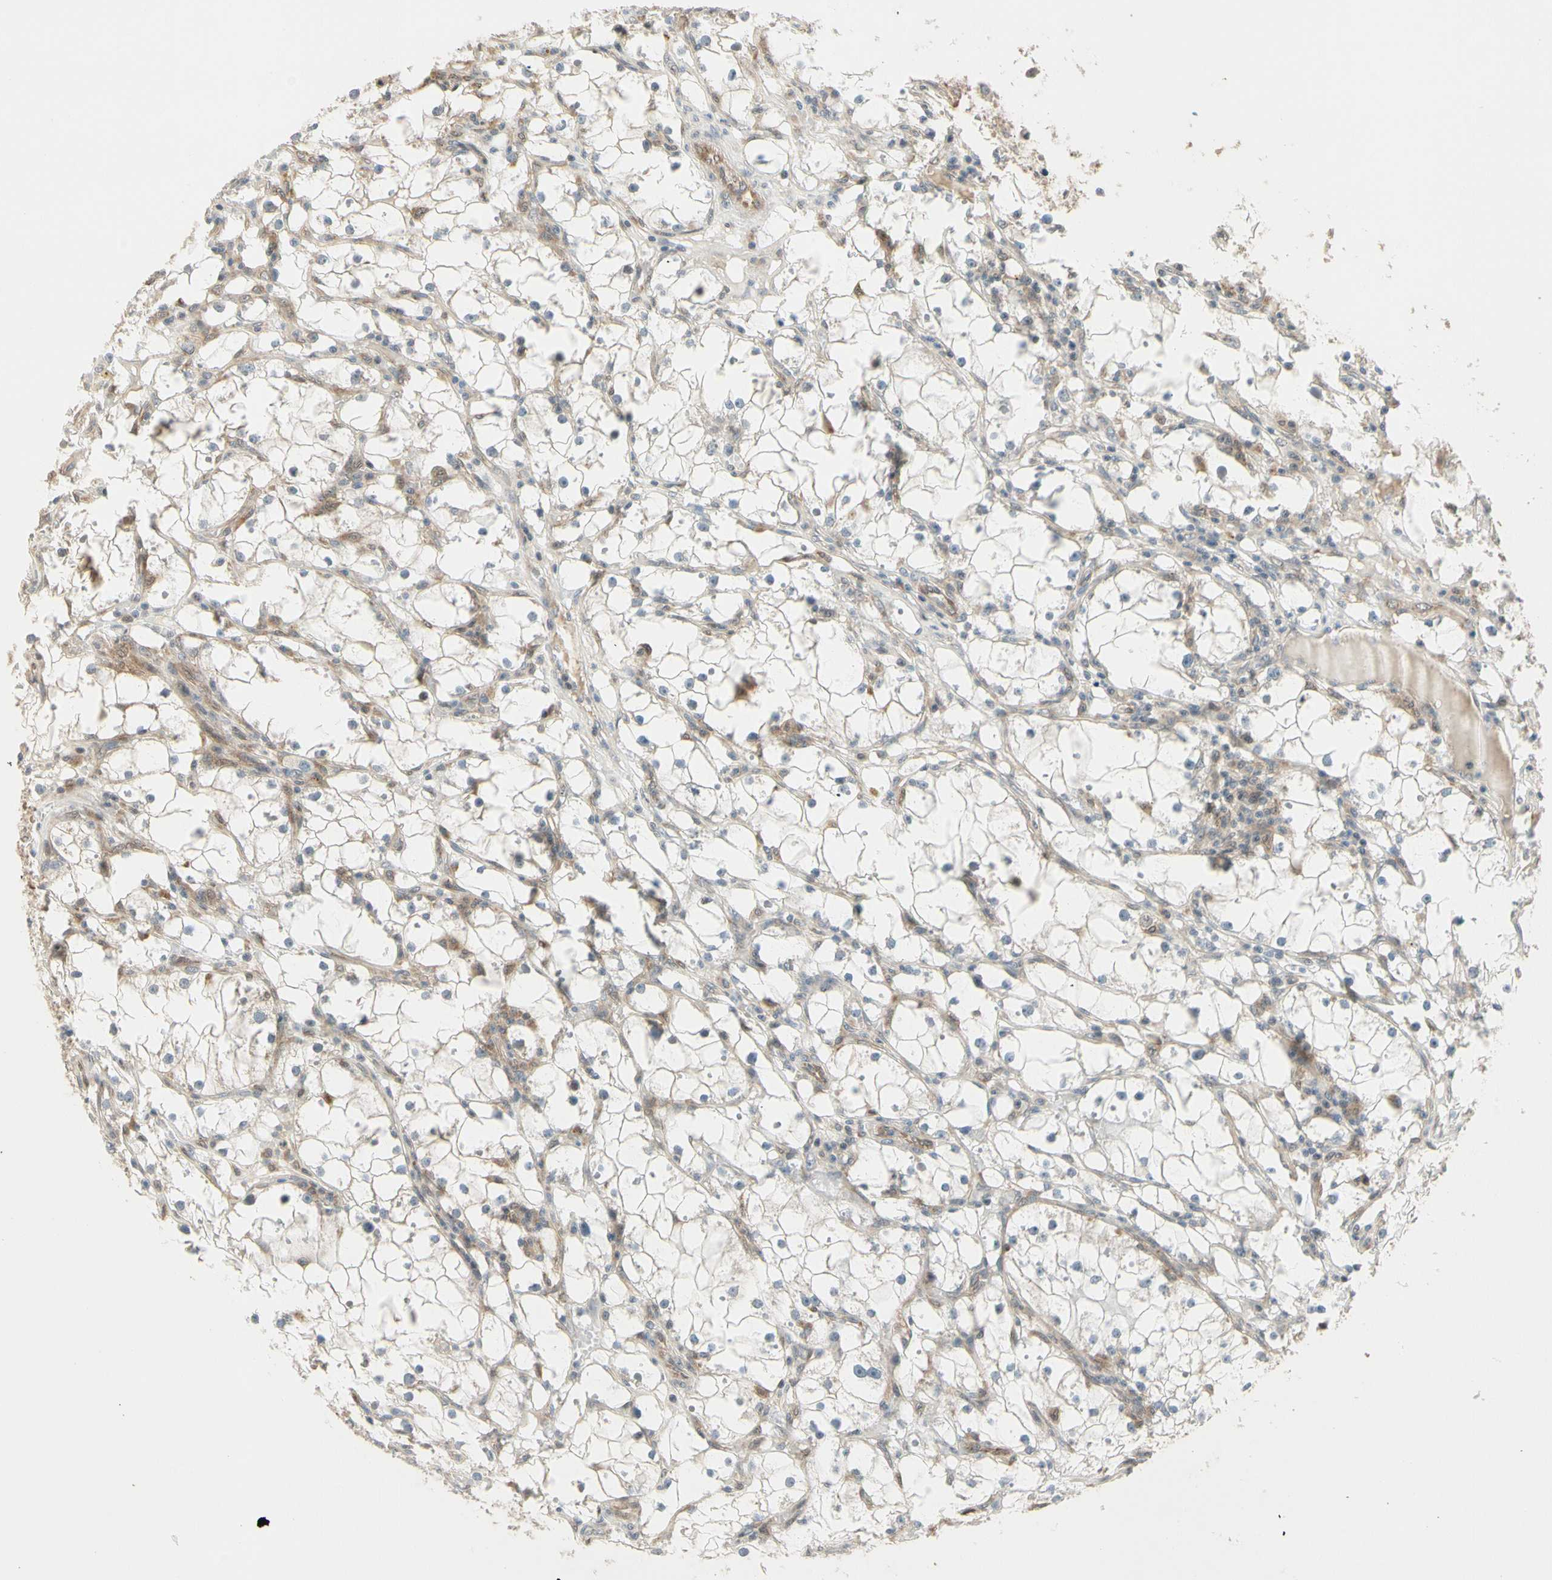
{"staining": {"intensity": "negative", "quantity": "none", "location": "none"}, "tissue": "renal cancer", "cell_type": "Tumor cells", "image_type": "cancer", "snomed": [{"axis": "morphology", "description": "Adenocarcinoma, NOS"}, {"axis": "topography", "description": "Kidney"}], "caption": "This is an immunohistochemistry (IHC) micrograph of human adenocarcinoma (renal). There is no positivity in tumor cells.", "gene": "SVBP", "patient": {"sex": "male", "age": 56}}